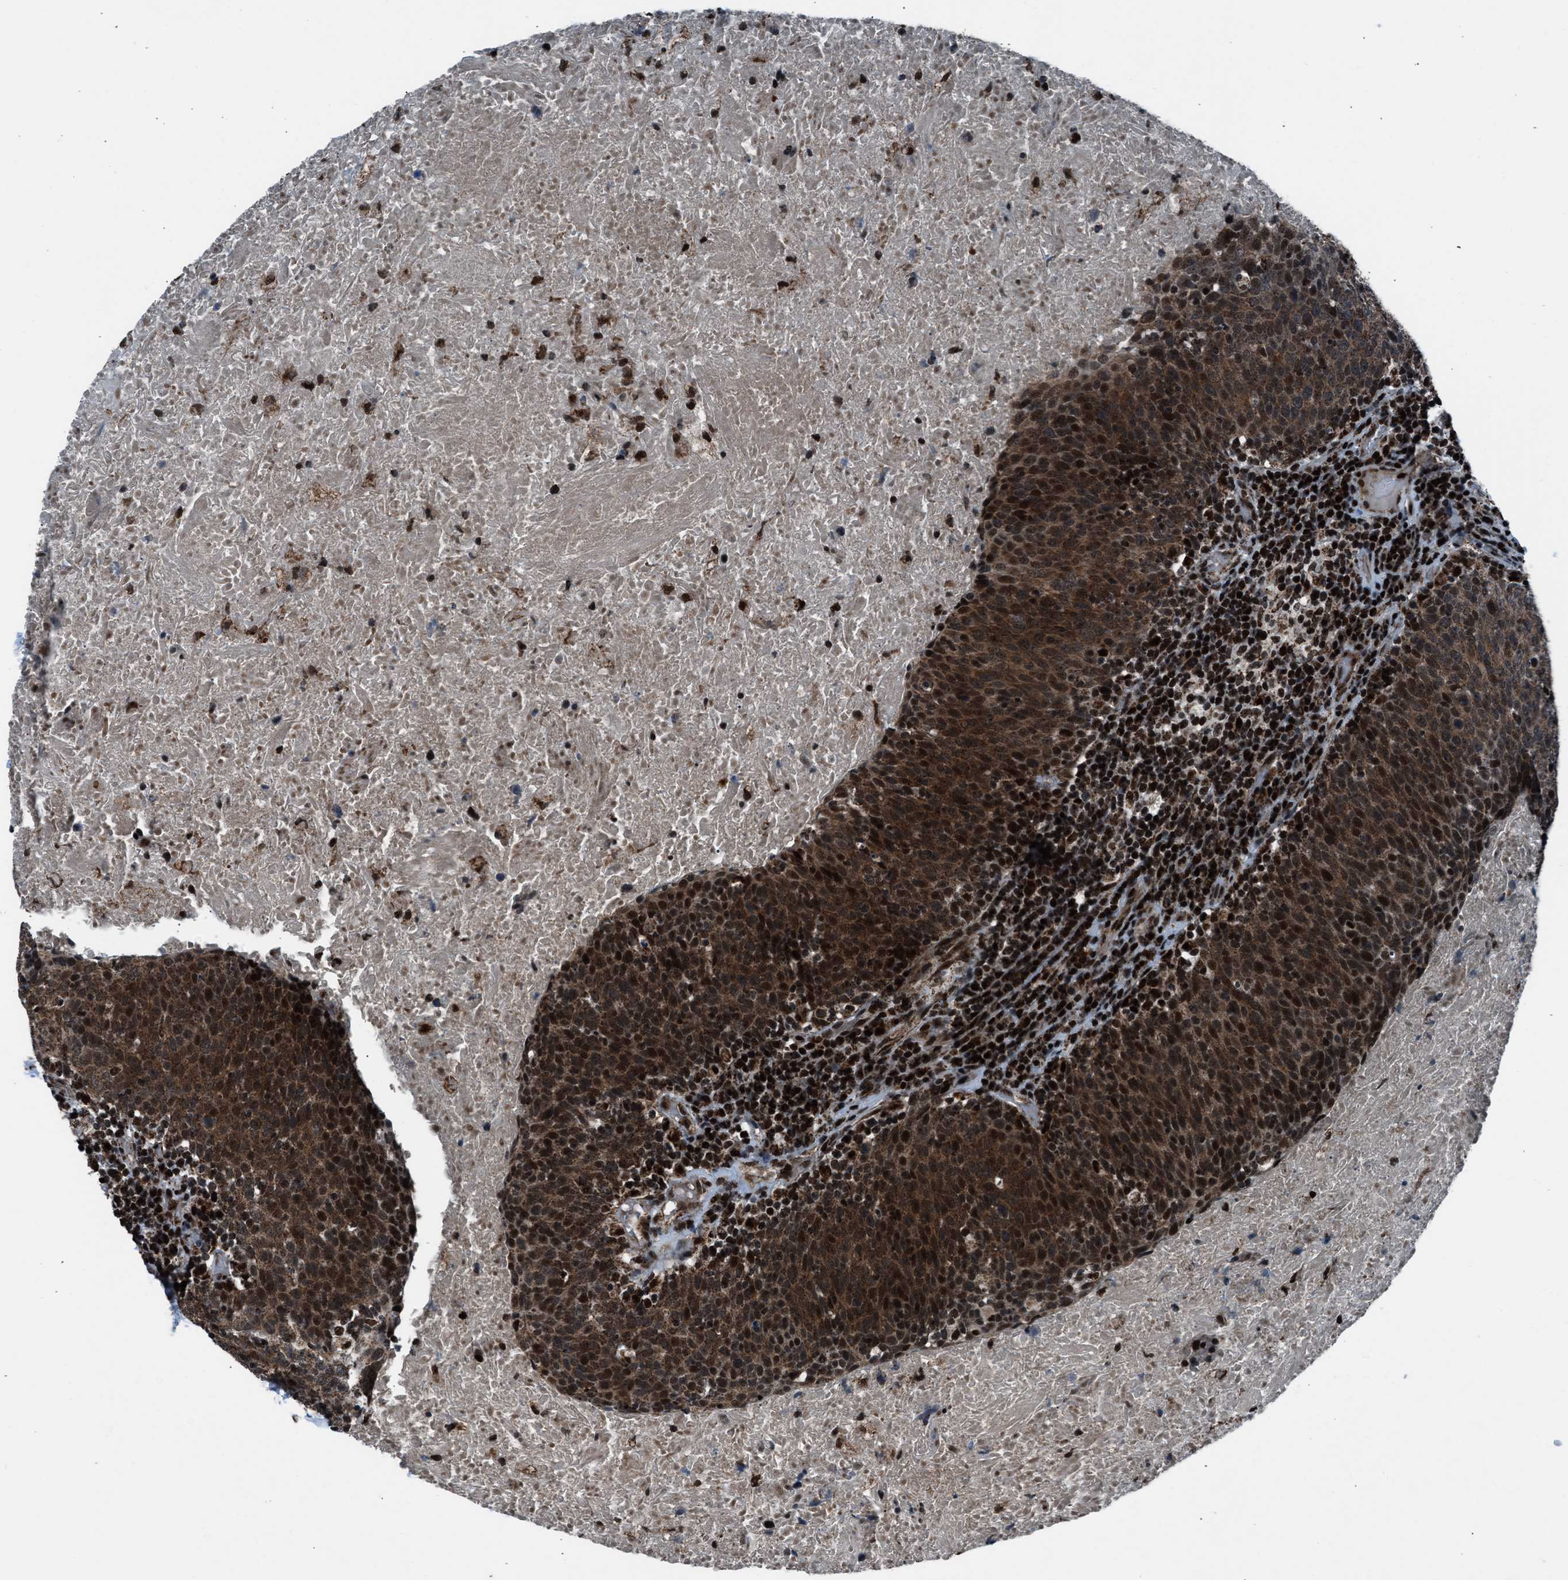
{"staining": {"intensity": "strong", "quantity": ">75%", "location": "cytoplasmic/membranous,nuclear"}, "tissue": "head and neck cancer", "cell_type": "Tumor cells", "image_type": "cancer", "snomed": [{"axis": "morphology", "description": "Squamous cell carcinoma, NOS"}, {"axis": "morphology", "description": "Squamous cell carcinoma, metastatic, NOS"}, {"axis": "topography", "description": "Lymph node"}, {"axis": "topography", "description": "Head-Neck"}], "caption": "The histopathology image exhibits a brown stain indicating the presence of a protein in the cytoplasmic/membranous and nuclear of tumor cells in head and neck cancer (metastatic squamous cell carcinoma).", "gene": "MORC3", "patient": {"sex": "male", "age": 62}}